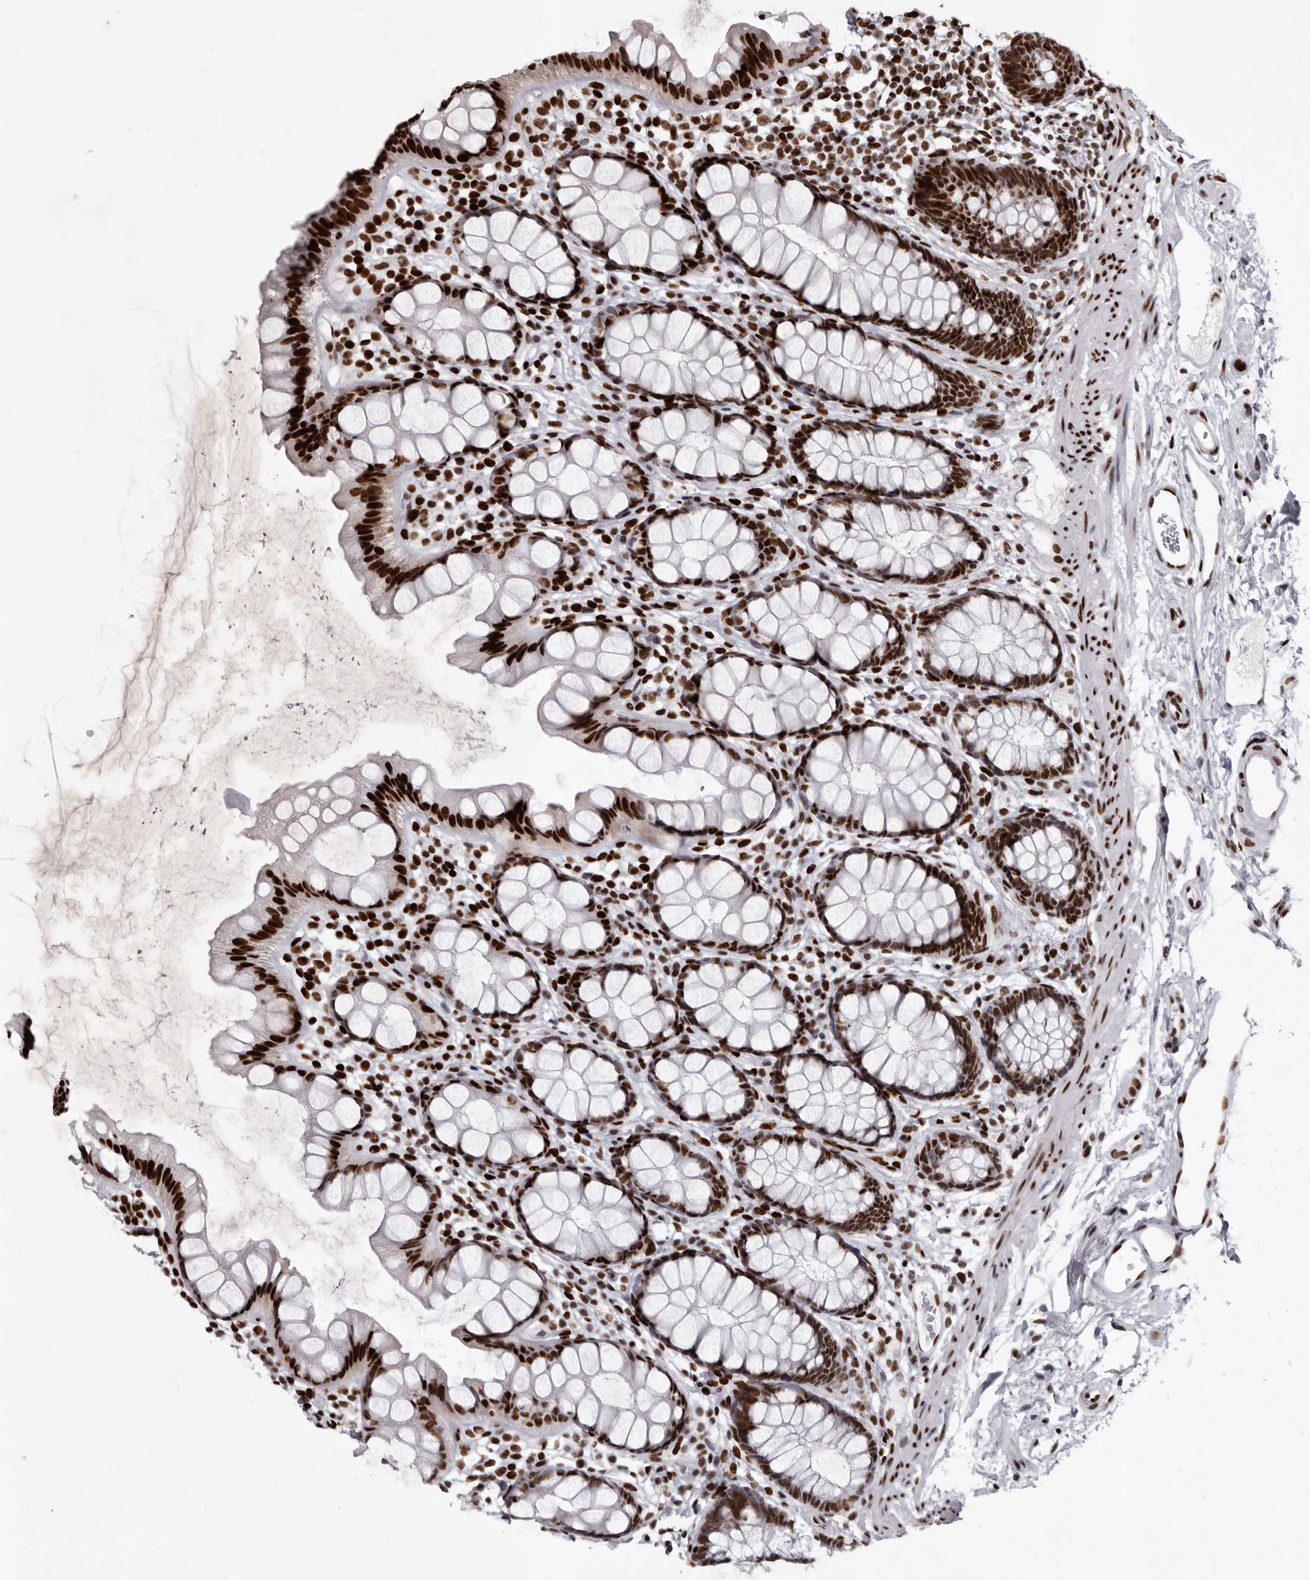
{"staining": {"intensity": "strong", "quantity": ">75%", "location": "nuclear"}, "tissue": "rectum", "cell_type": "Glandular cells", "image_type": "normal", "snomed": [{"axis": "morphology", "description": "Normal tissue, NOS"}, {"axis": "topography", "description": "Rectum"}], "caption": "The immunohistochemical stain highlights strong nuclear positivity in glandular cells of unremarkable rectum. (brown staining indicates protein expression, while blue staining denotes nuclei).", "gene": "NUMA1", "patient": {"sex": "female", "age": 65}}